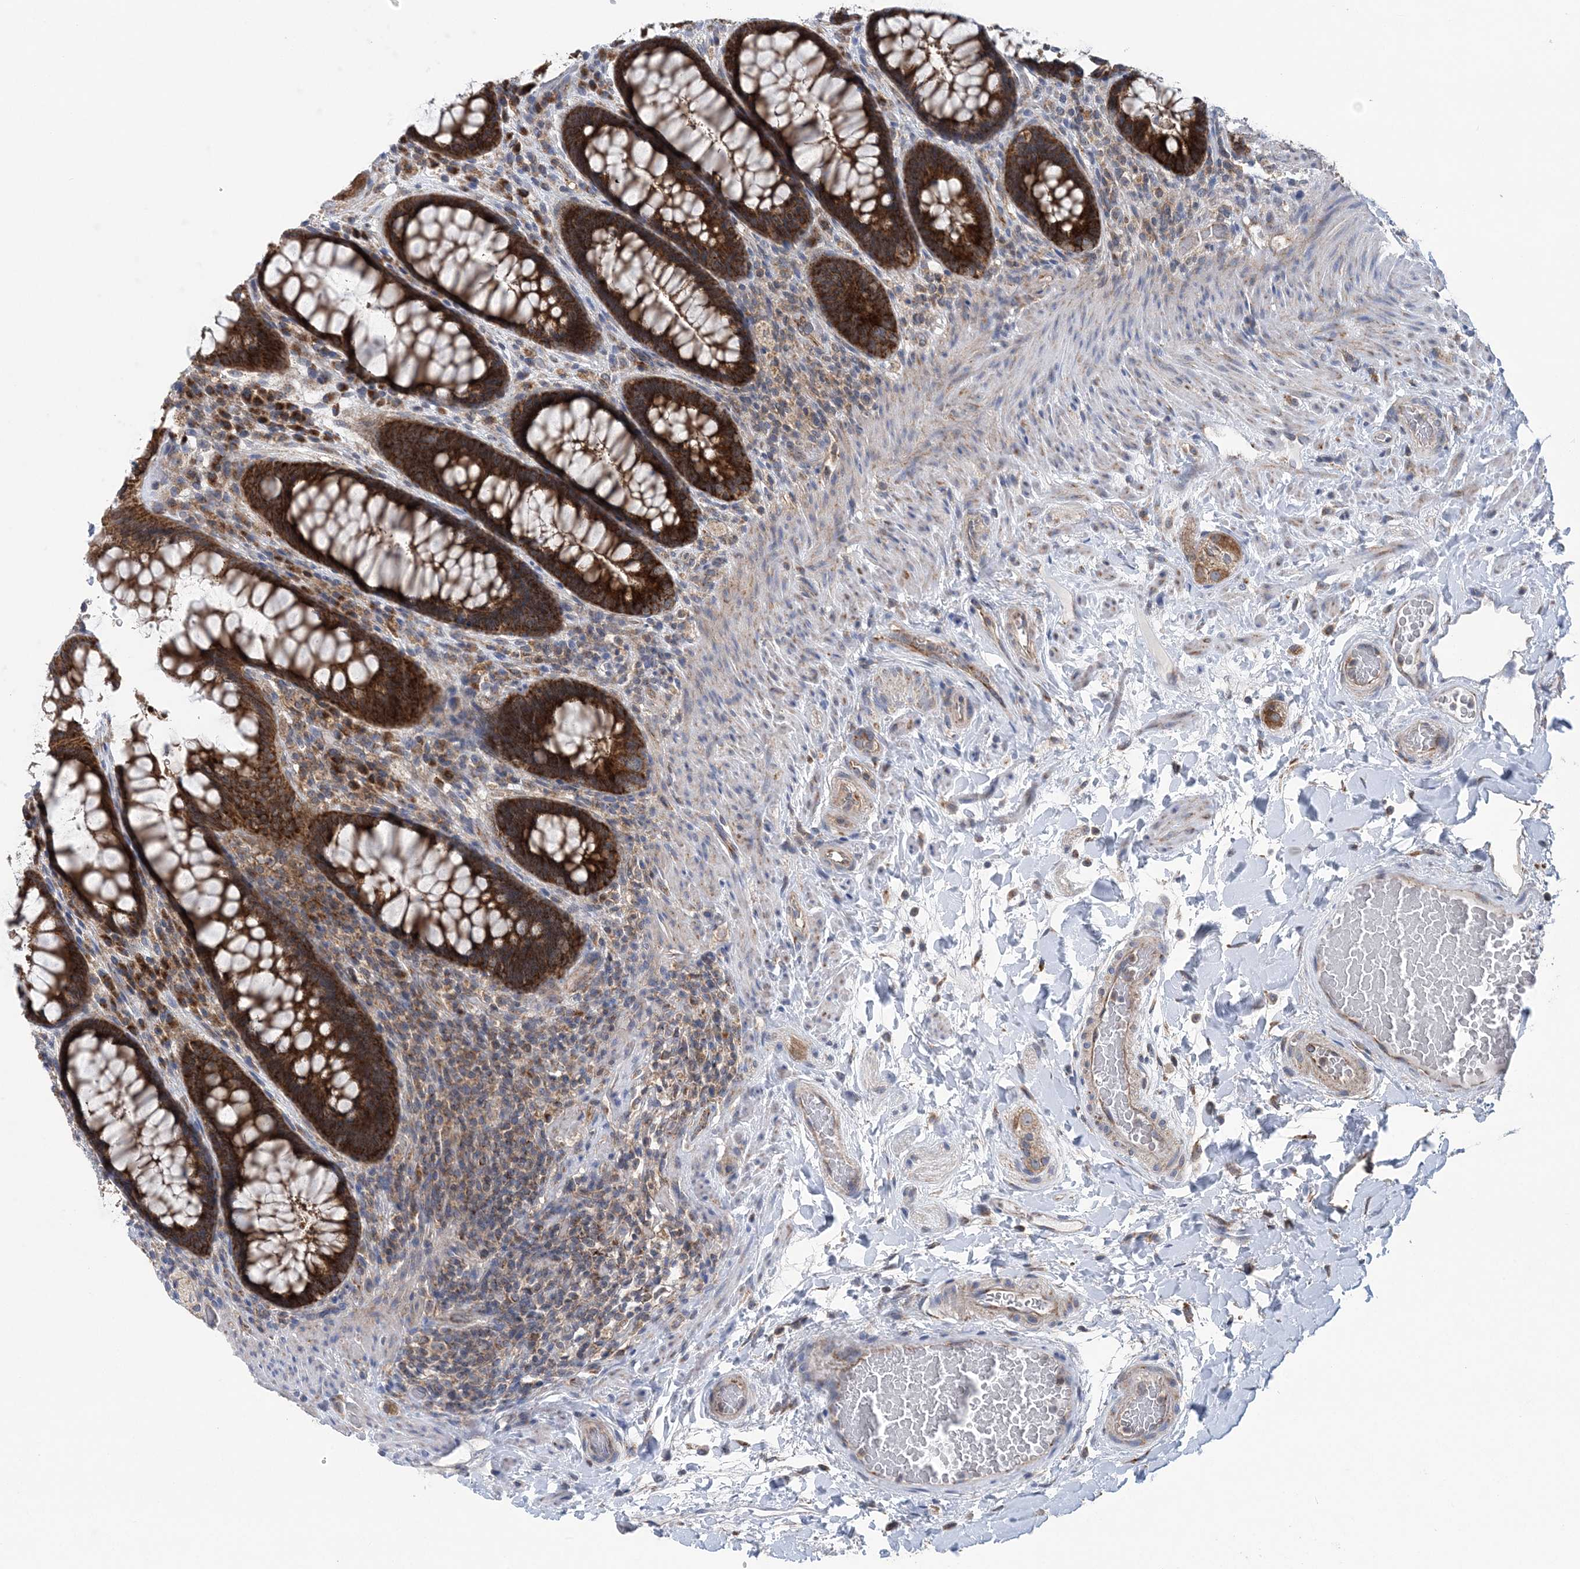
{"staining": {"intensity": "strong", "quantity": ">75%", "location": "cytoplasmic/membranous"}, "tissue": "rectum", "cell_type": "Glandular cells", "image_type": "normal", "snomed": [{"axis": "morphology", "description": "Normal tissue, NOS"}, {"axis": "topography", "description": "Rectum"}], "caption": "Approximately >75% of glandular cells in normal rectum exhibit strong cytoplasmic/membranous protein staining as visualized by brown immunohistochemical staining.", "gene": "COPE", "patient": {"sex": "female", "age": 46}}